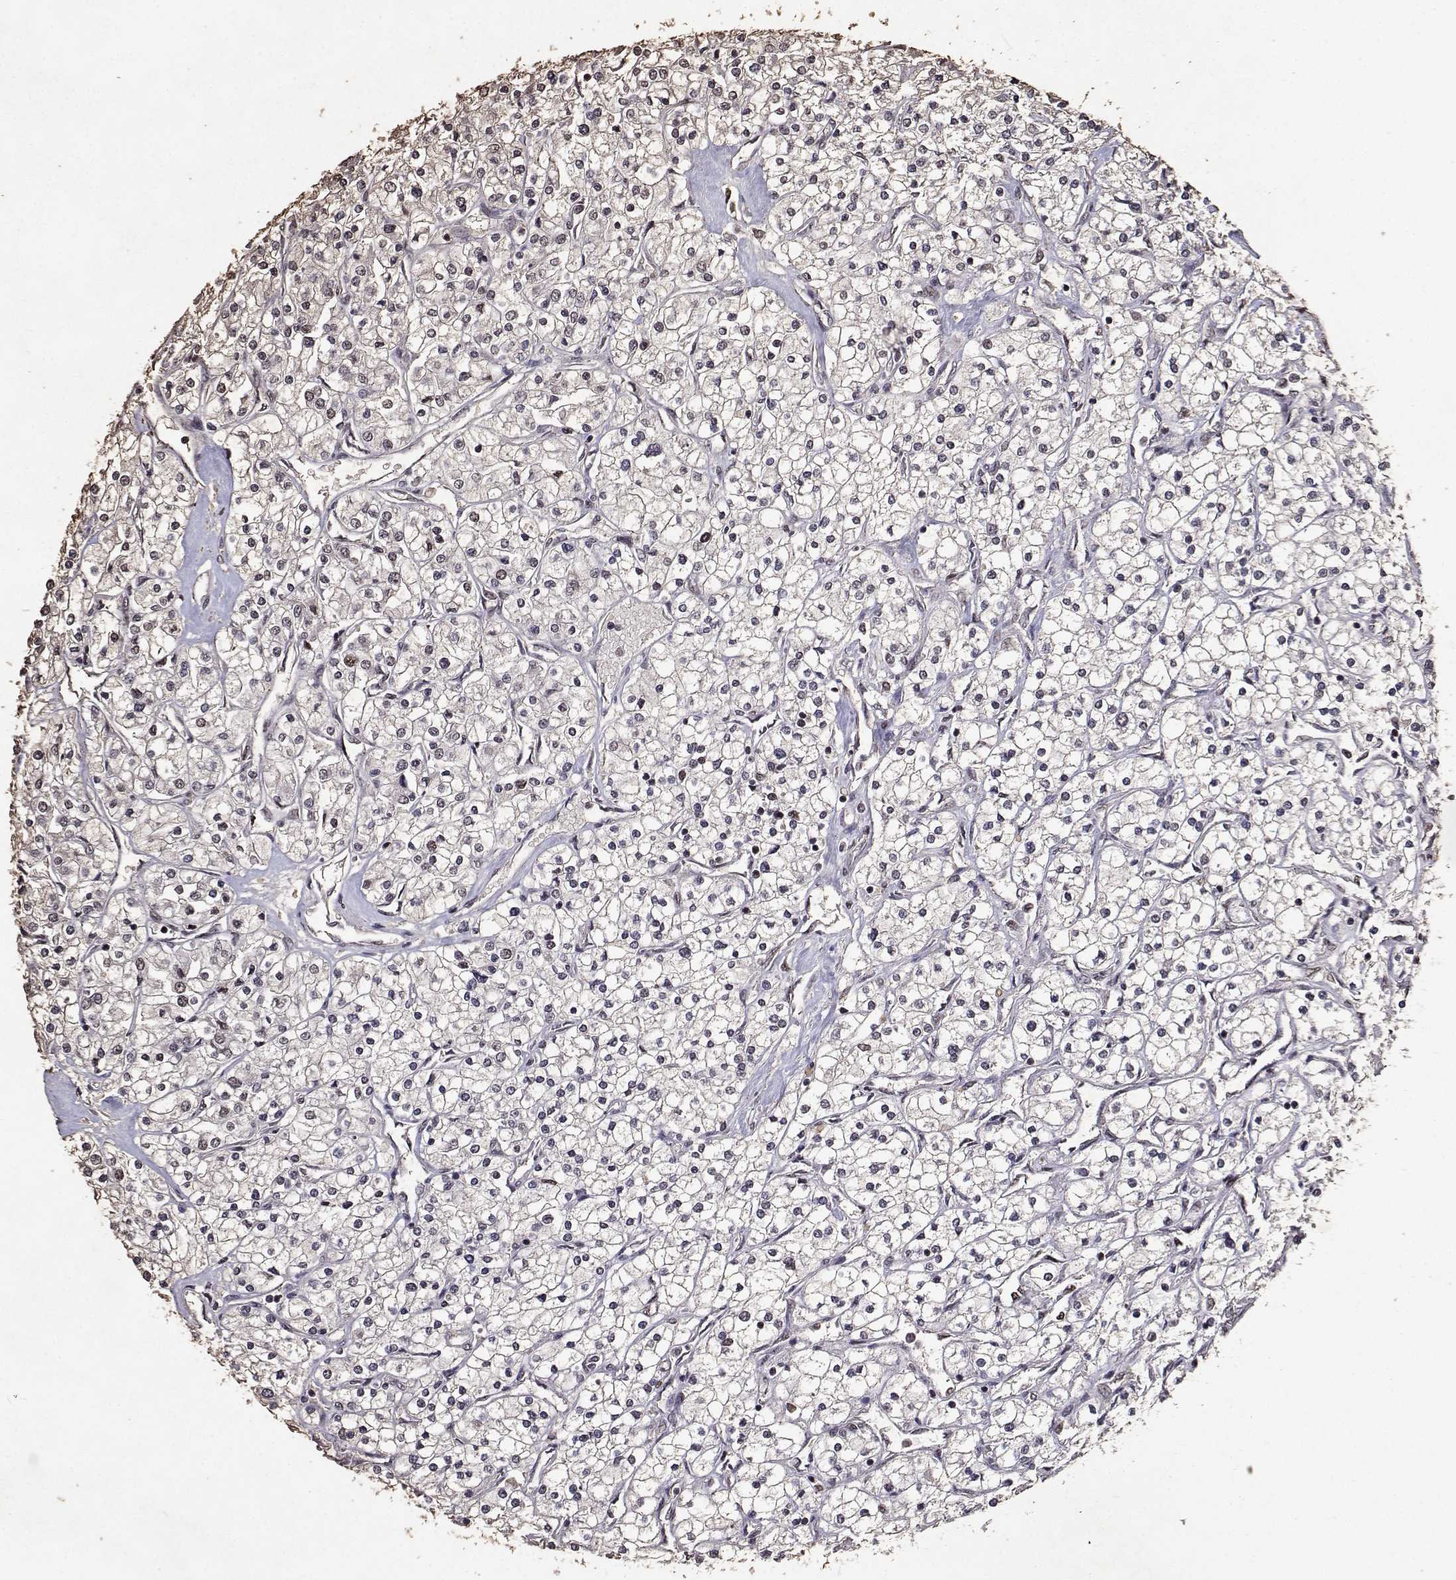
{"staining": {"intensity": "weak", "quantity": "25%-75%", "location": "nuclear"}, "tissue": "renal cancer", "cell_type": "Tumor cells", "image_type": "cancer", "snomed": [{"axis": "morphology", "description": "Adenocarcinoma, NOS"}, {"axis": "topography", "description": "Kidney"}], "caption": "The photomicrograph displays a brown stain indicating the presence of a protein in the nuclear of tumor cells in renal cancer (adenocarcinoma).", "gene": "TOE1", "patient": {"sex": "male", "age": 80}}